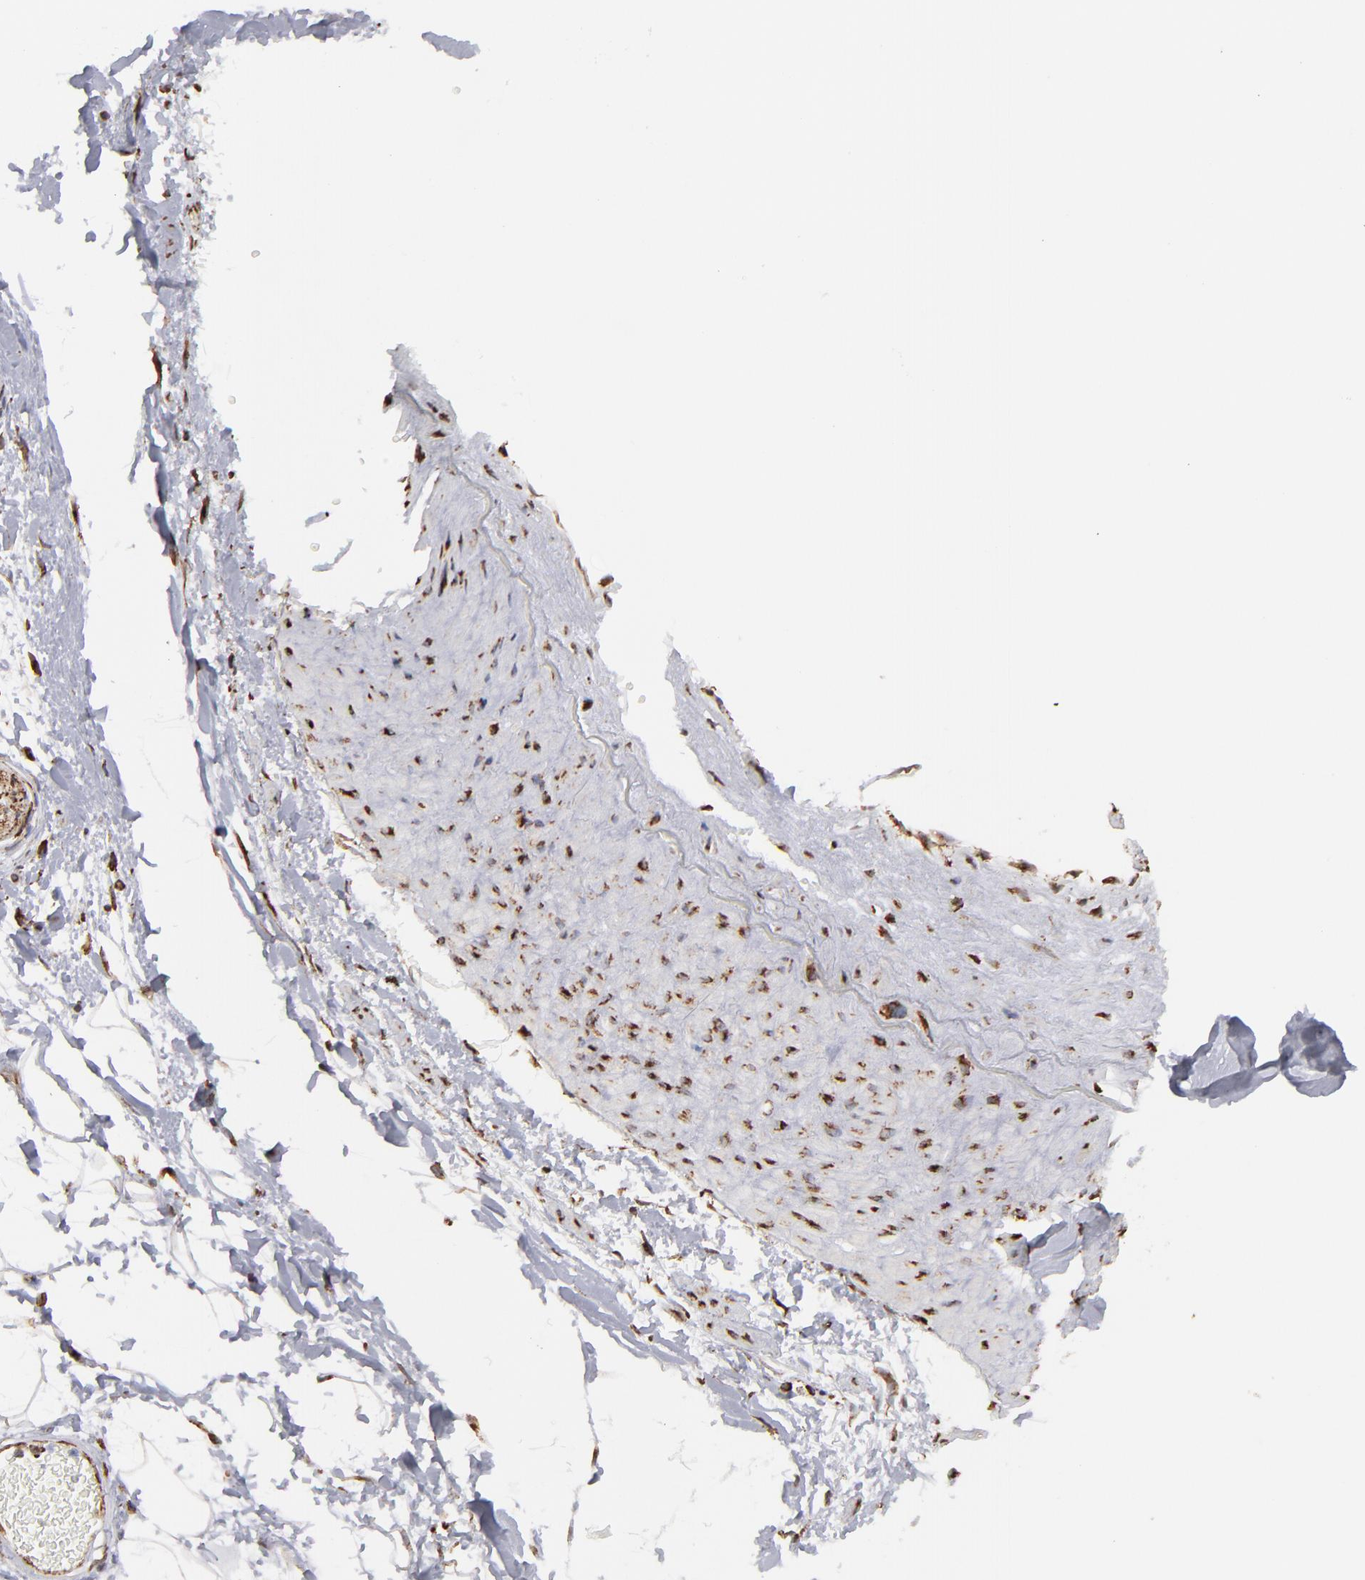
{"staining": {"intensity": "moderate", "quantity": ">75%", "location": "cytoplasmic/membranous"}, "tissue": "adipose tissue", "cell_type": "Adipocytes", "image_type": "normal", "snomed": [{"axis": "morphology", "description": "Normal tissue, NOS"}, {"axis": "topography", "description": "Soft tissue"}], "caption": "Protein staining demonstrates moderate cytoplasmic/membranous expression in about >75% of adipocytes in benign adipose tissue. Nuclei are stained in blue.", "gene": "KTN1", "patient": {"sex": "male", "age": 72}}